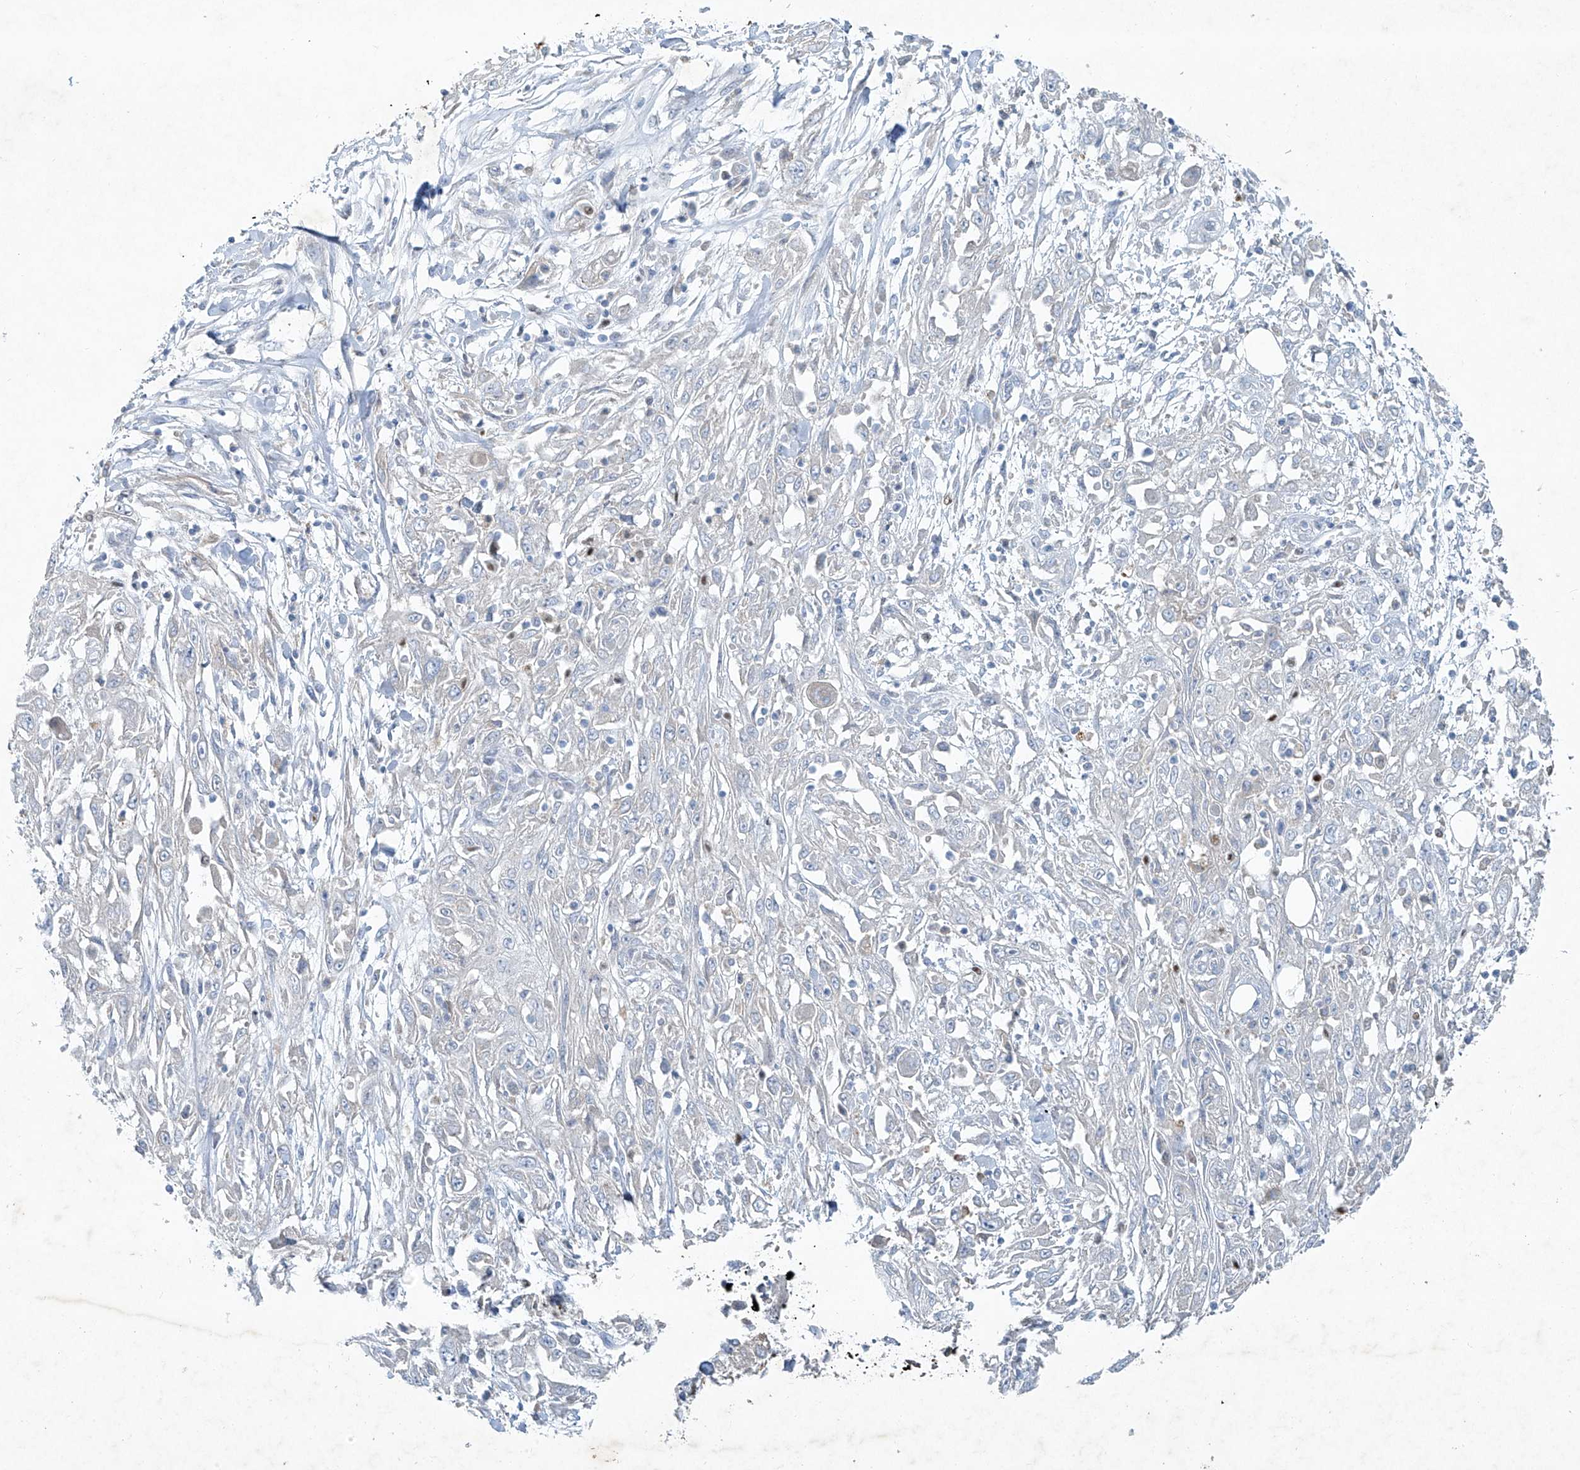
{"staining": {"intensity": "negative", "quantity": "none", "location": "none"}, "tissue": "skin cancer", "cell_type": "Tumor cells", "image_type": "cancer", "snomed": [{"axis": "morphology", "description": "Squamous cell carcinoma, NOS"}, {"axis": "morphology", "description": "Squamous cell carcinoma, metastatic, NOS"}, {"axis": "topography", "description": "Skin"}, {"axis": "topography", "description": "Lymph node"}], "caption": "There is no significant expression in tumor cells of skin cancer (squamous cell carcinoma).", "gene": "TUBE1", "patient": {"sex": "male", "age": 75}}